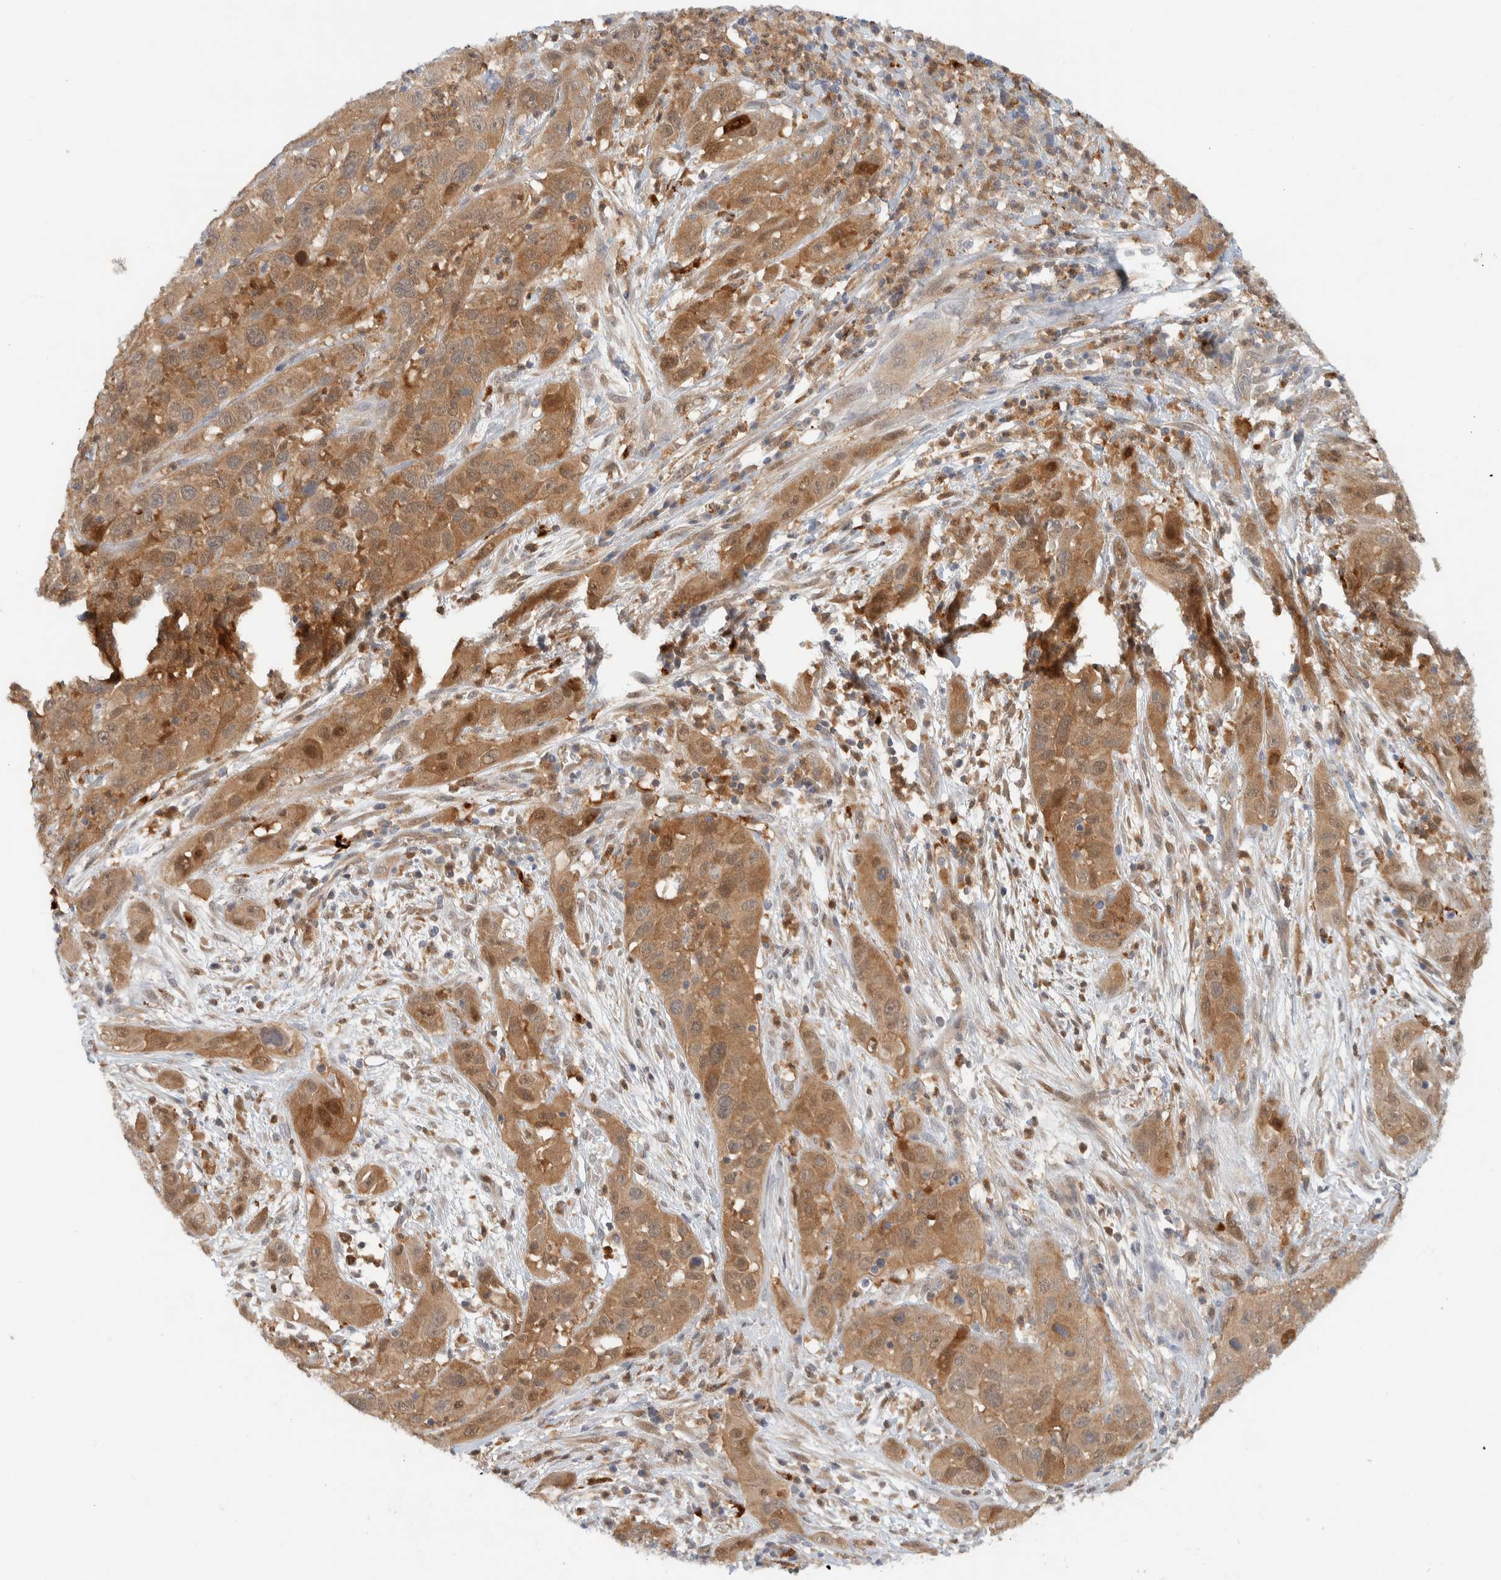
{"staining": {"intensity": "moderate", "quantity": ">75%", "location": "cytoplasmic/membranous"}, "tissue": "cervical cancer", "cell_type": "Tumor cells", "image_type": "cancer", "snomed": [{"axis": "morphology", "description": "Squamous cell carcinoma, NOS"}, {"axis": "topography", "description": "Cervix"}], "caption": "Immunohistochemical staining of human cervical squamous cell carcinoma reveals medium levels of moderate cytoplasmic/membranous staining in approximately >75% of tumor cells. Nuclei are stained in blue.", "gene": "GCLM", "patient": {"sex": "female", "age": 32}}